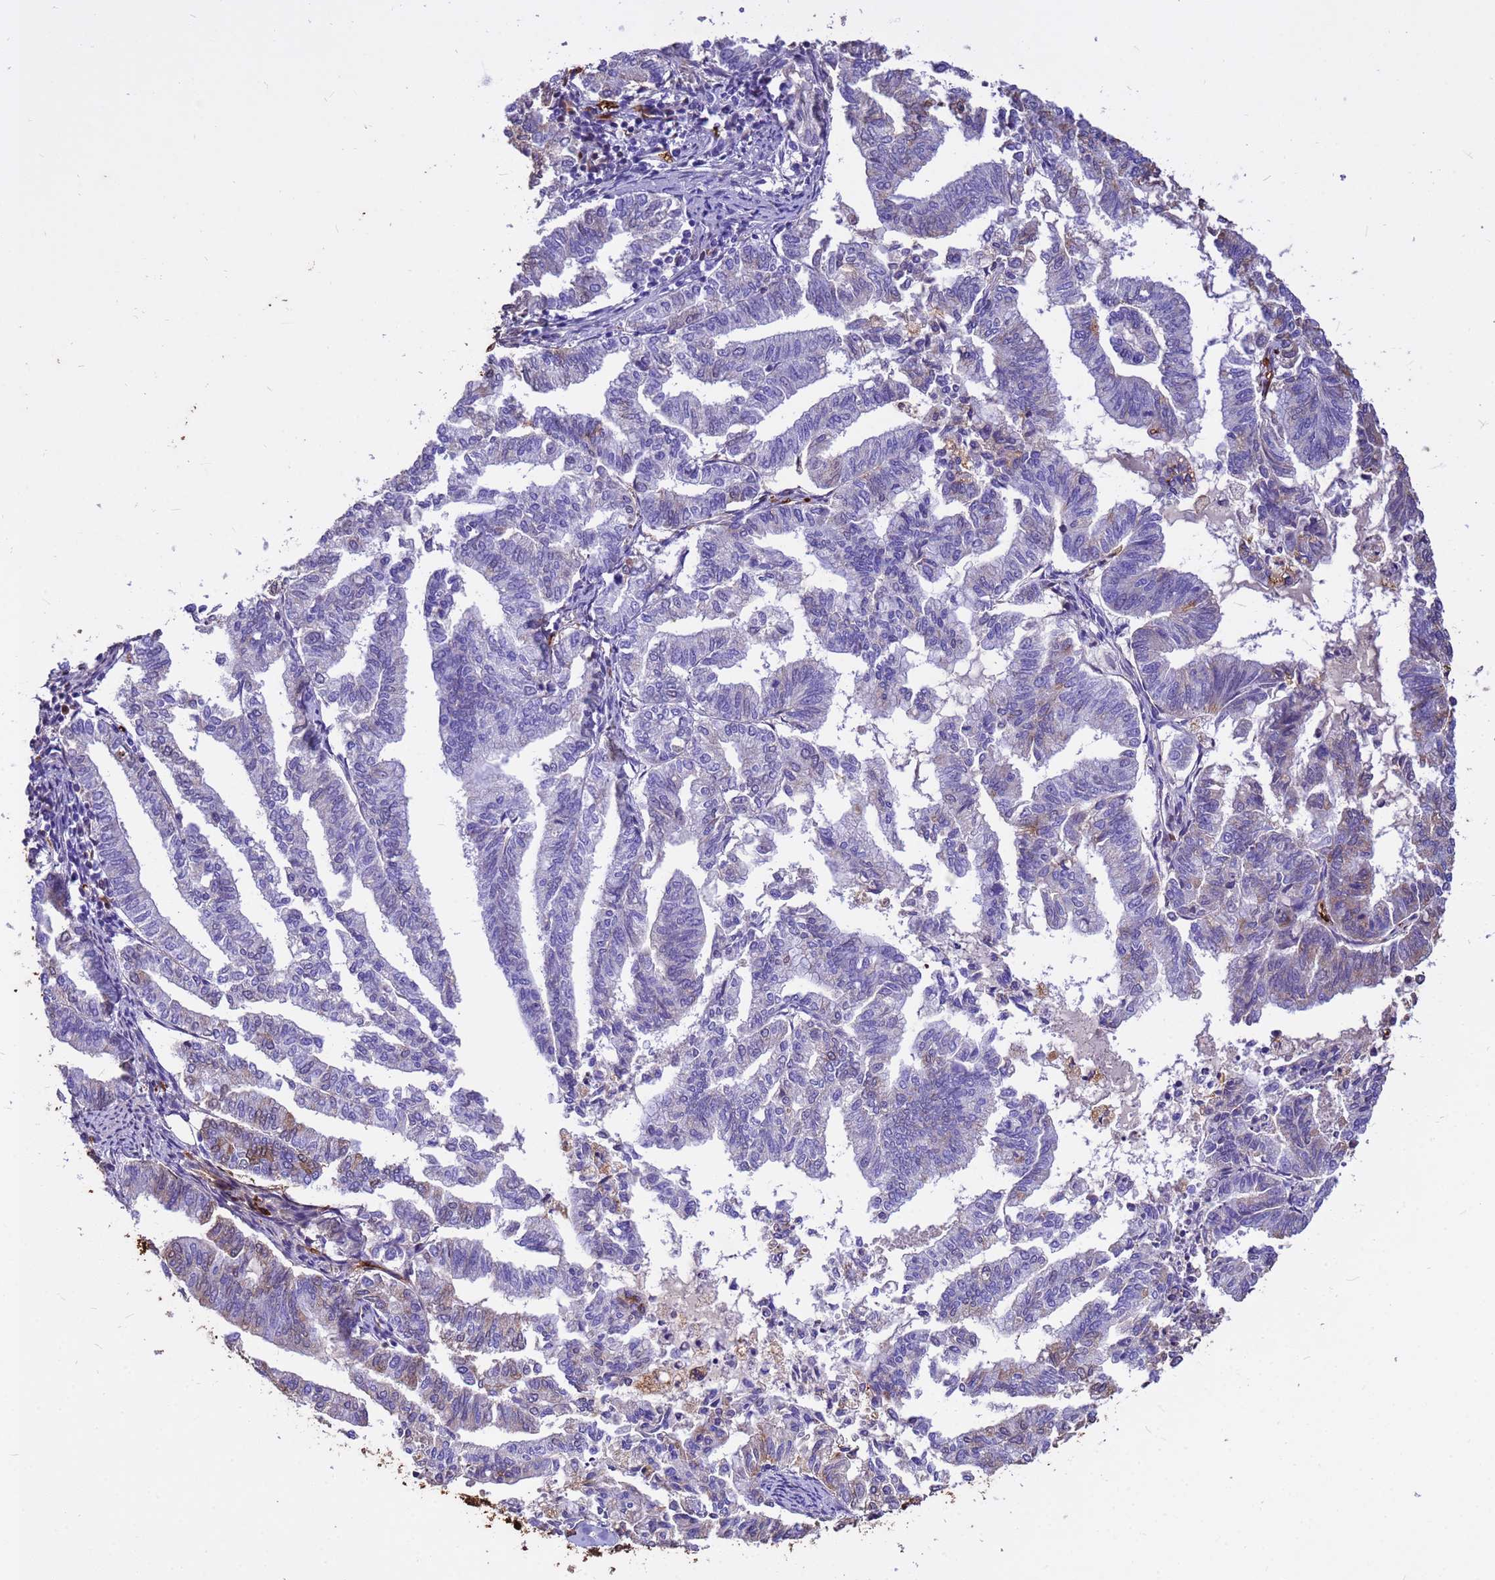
{"staining": {"intensity": "weak", "quantity": "<25%", "location": "cytoplasmic/membranous"}, "tissue": "endometrial cancer", "cell_type": "Tumor cells", "image_type": "cancer", "snomed": [{"axis": "morphology", "description": "Adenocarcinoma, NOS"}, {"axis": "topography", "description": "Endometrium"}], "caption": "The image shows no staining of tumor cells in endometrial cancer (adenocarcinoma). The staining is performed using DAB (3,3'-diaminobenzidine) brown chromogen with nuclei counter-stained in using hematoxylin.", "gene": "HBA2", "patient": {"sex": "female", "age": 79}}